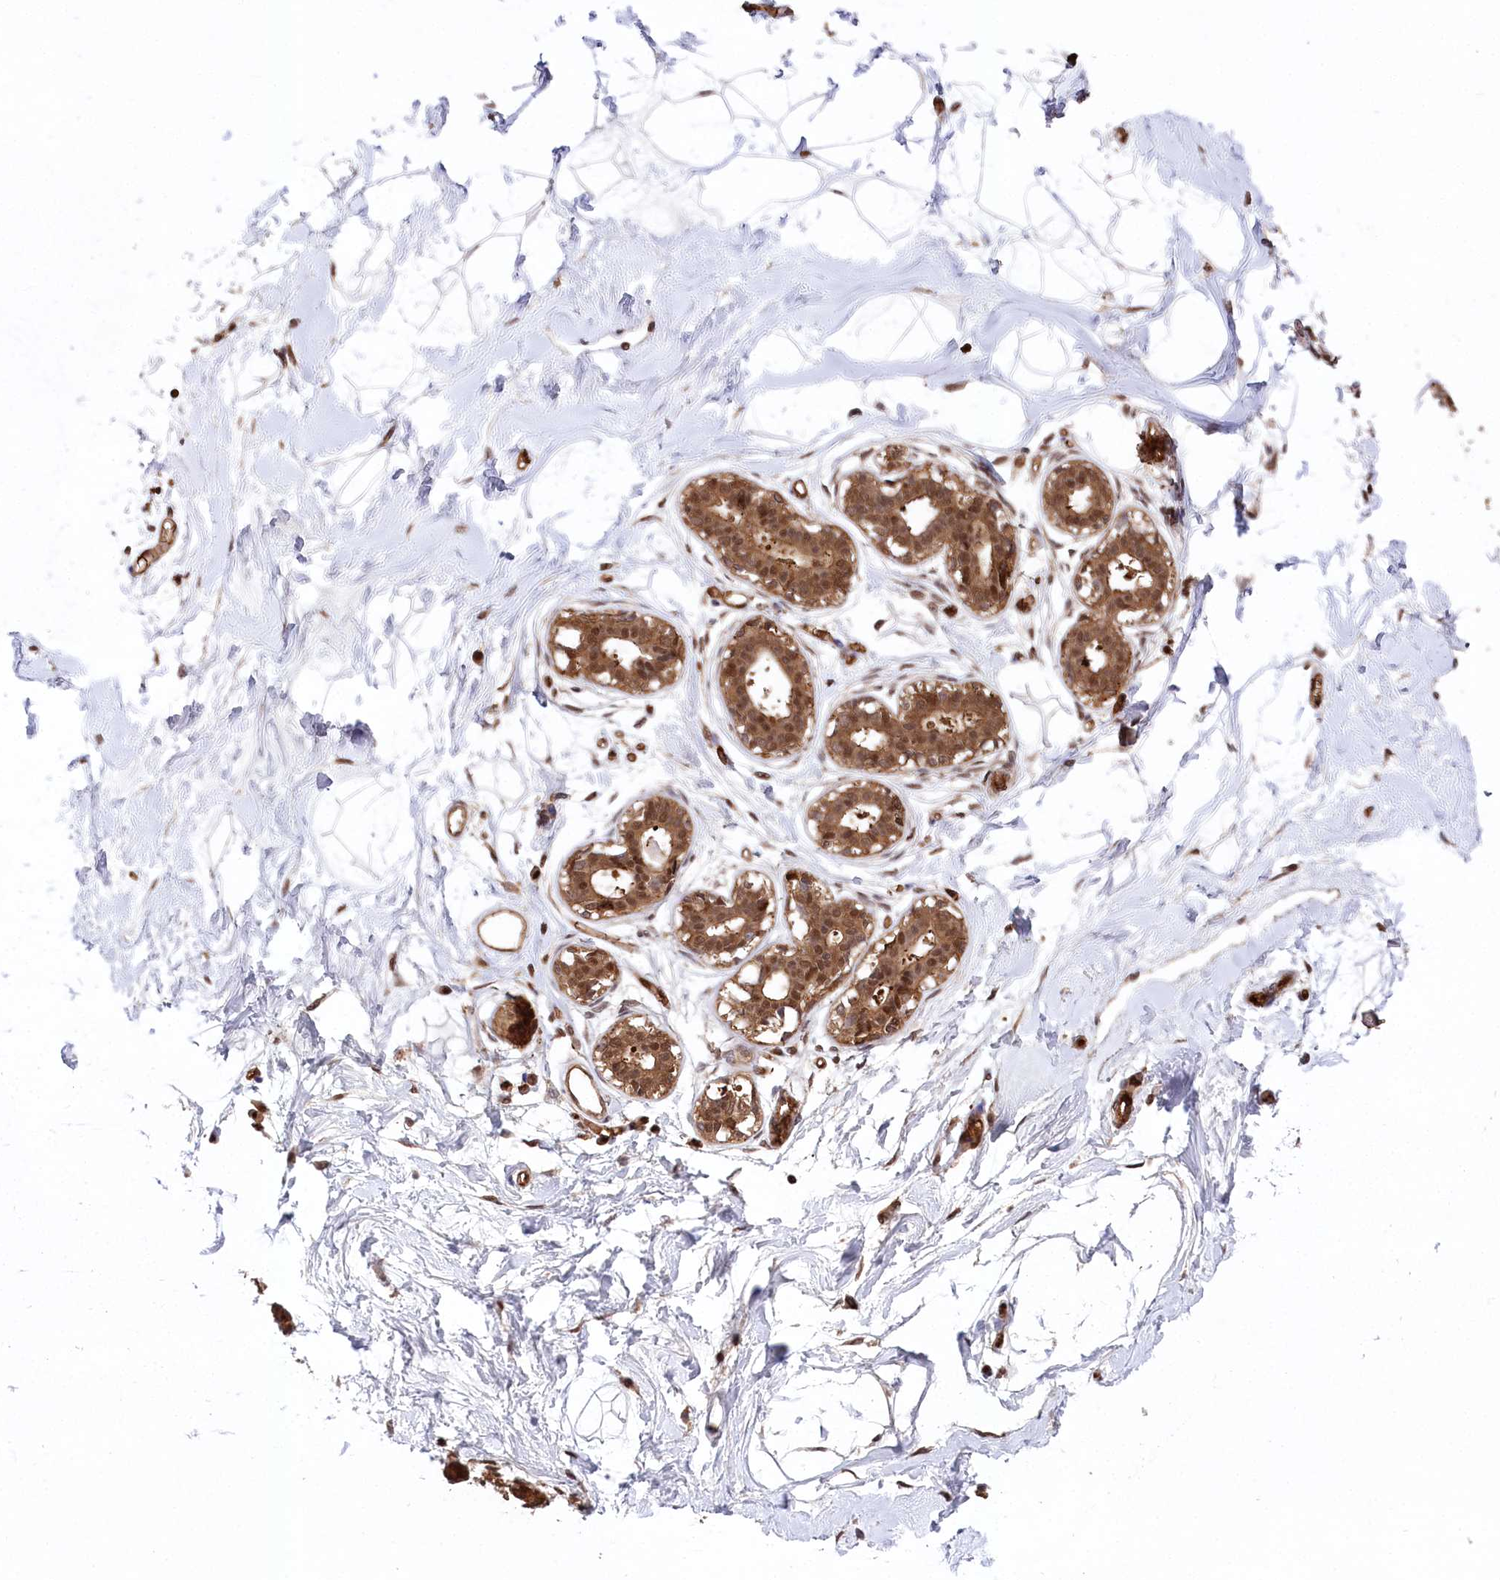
{"staining": {"intensity": "moderate", "quantity": ">75%", "location": "cytoplasmic/membranous,nuclear"}, "tissue": "breast", "cell_type": "Adipocytes", "image_type": "normal", "snomed": [{"axis": "morphology", "description": "Normal tissue, NOS"}, {"axis": "topography", "description": "Breast"}], "caption": "This is an image of immunohistochemistry staining of normal breast, which shows moderate positivity in the cytoplasmic/membranous,nuclear of adipocytes.", "gene": "LSG1", "patient": {"sex": "female", "age": 45}}